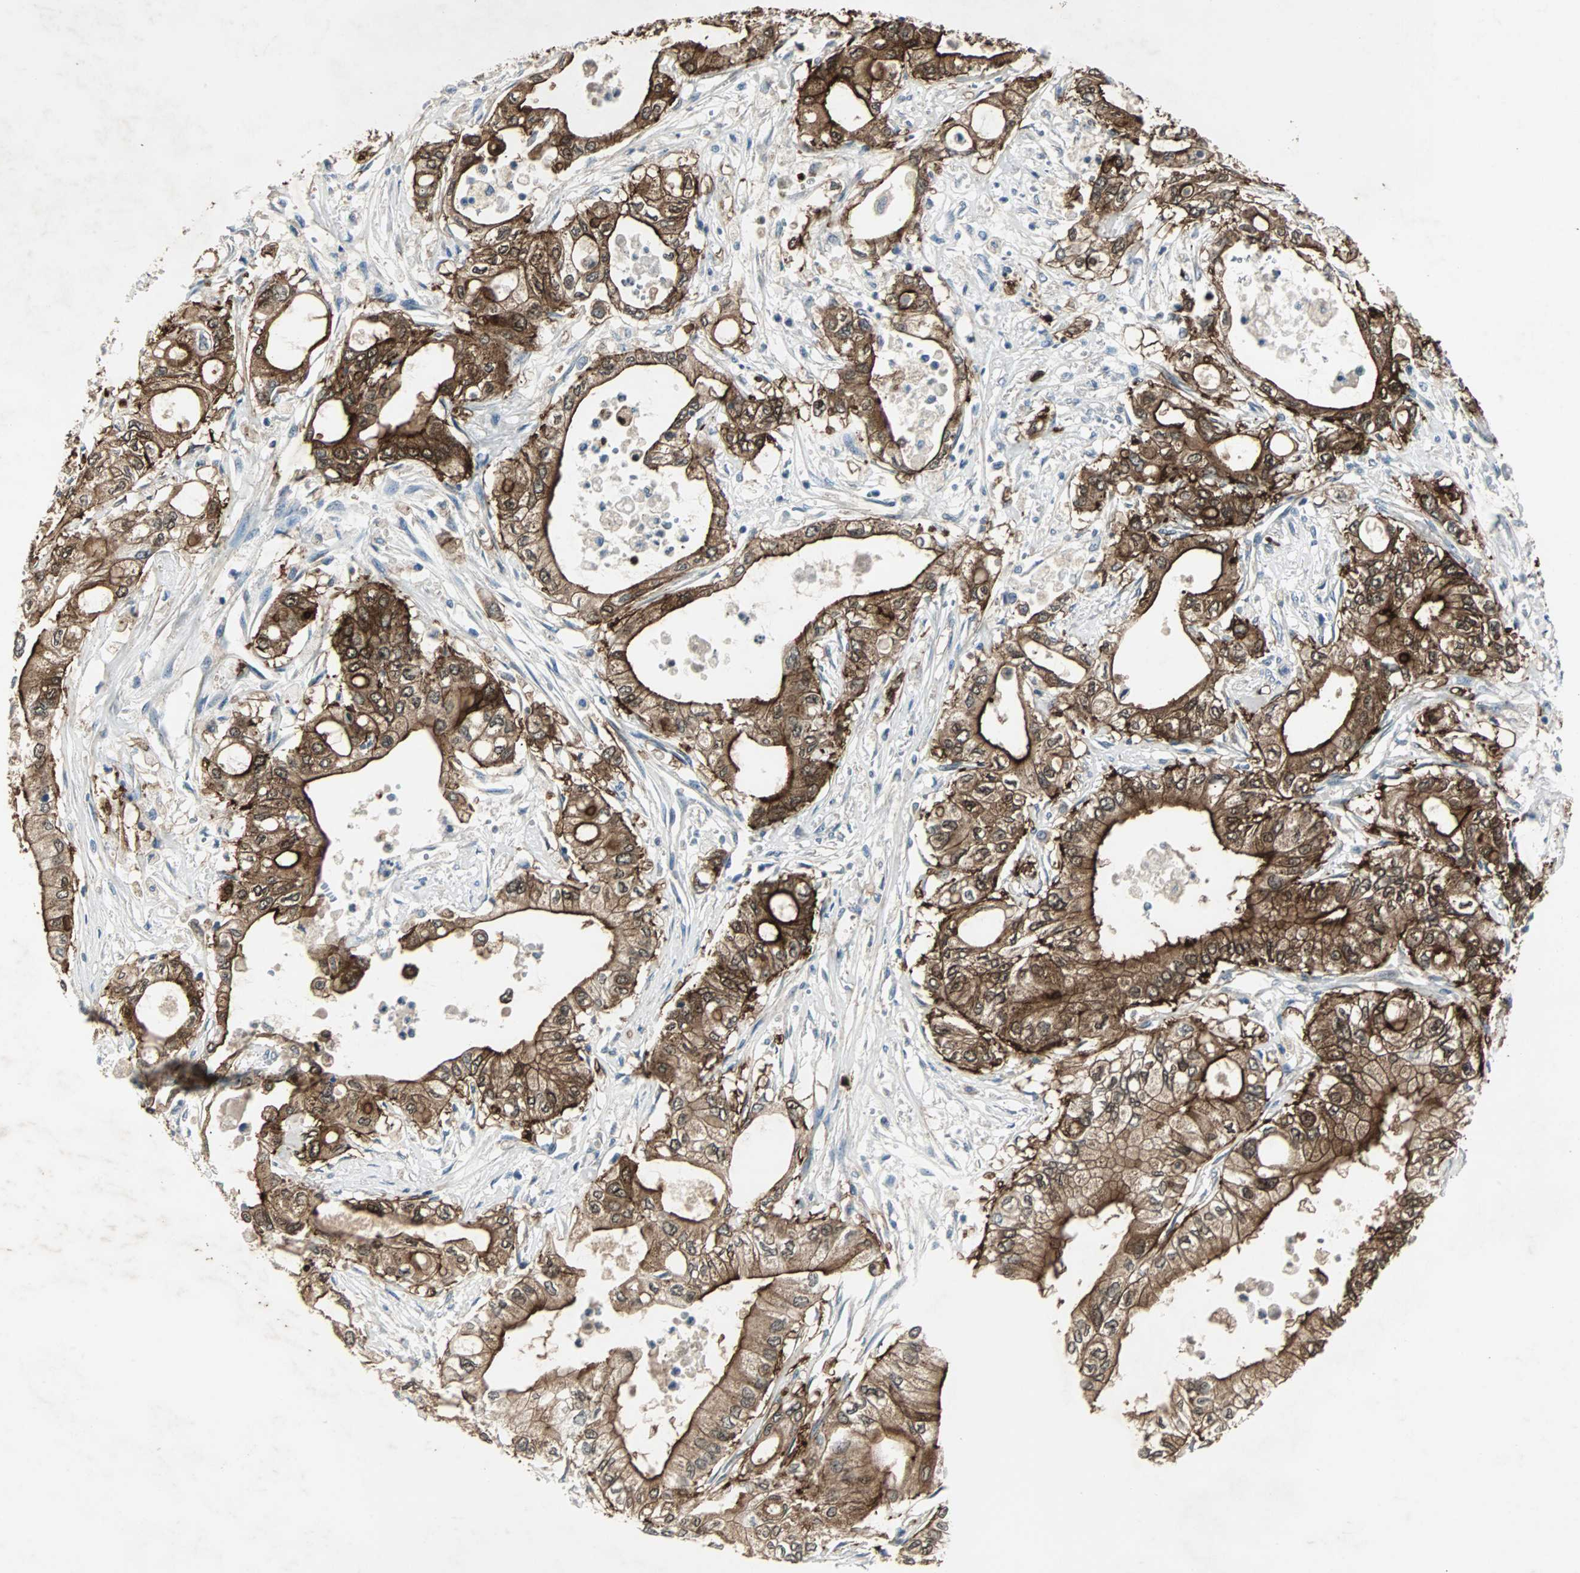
{"staining": {"intensity": "strong", "quantity": ">75%", "location": "cytoplasmic/membranous,nuclear"}, "tissue": "pancreatic cancer", "cell_type": "Tumor cells", "image_type": "cancer", "snomed": [{"axis": "morphology", "description": "Adenocarcinoma, NOS"}, {"axis": "topography", "description": "Pancreas"}], "caption": "Immunohistochemical staining of pancreatic cancer (adenocarcinoma) shows high levels of strong cytoplasmic/membranous and nuclear expression in about >75% of tumor cells.", "gene": "CMC2", "patient": {"sex": "male", "age": 79}}